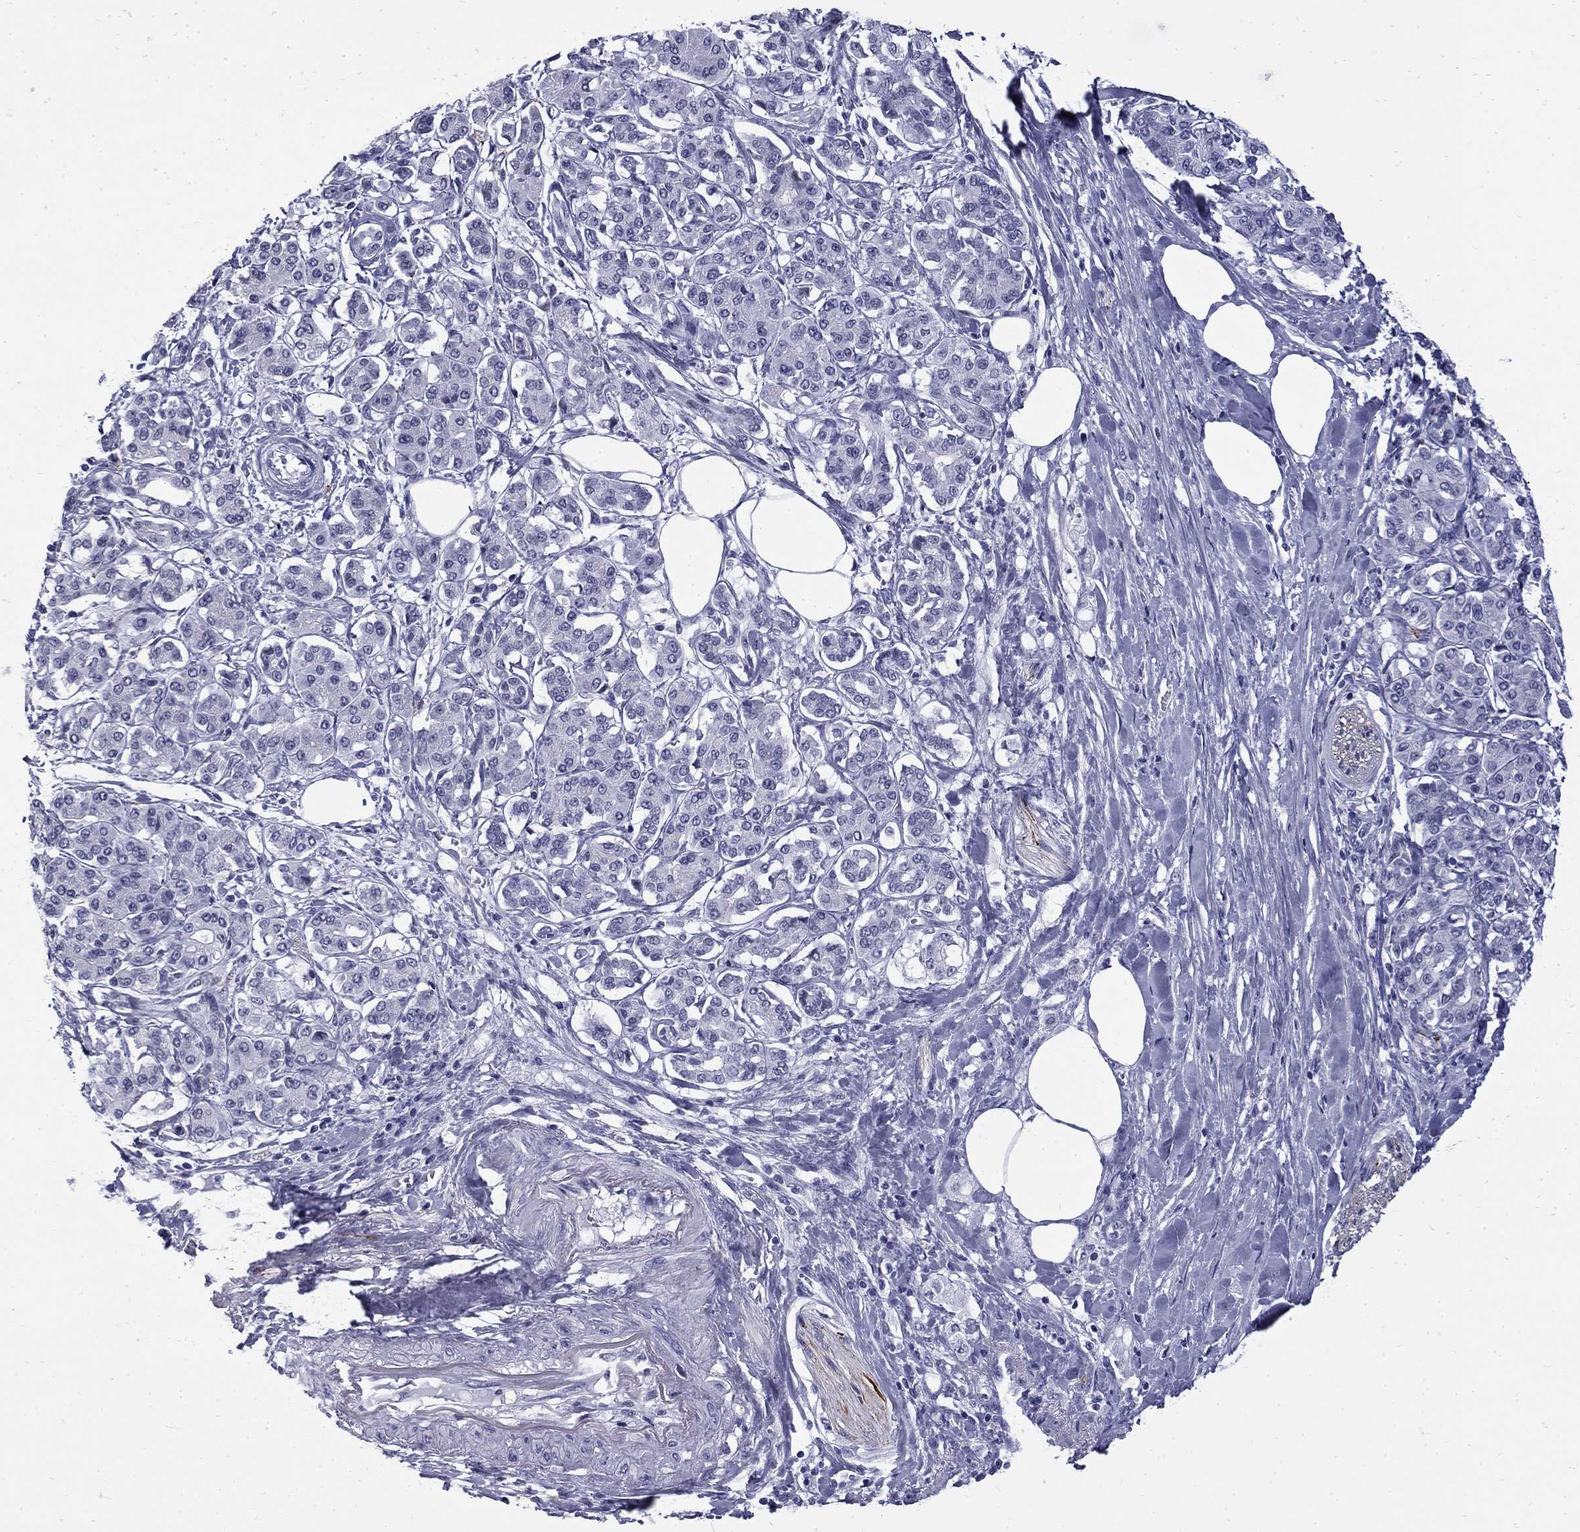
{"staining": {"intensity": "negative", "quantity": "none", "location": "none"}, "tissue": "pancreatic cancer", "cell_type": "Tumor cells", "image_type": "cancer", "snomed": [{"axis": "morphology", "description": "Adenocarcinoma, NOS"}, {"axis": "topography", "description": "Pancreas"}], "caption": "Micrograph shows no protein expression in tumor cells of adenocarcinoma (pancreatic) tissue.", "gene": "MGARP", "patient": {"sex": "female", "age": 56}}